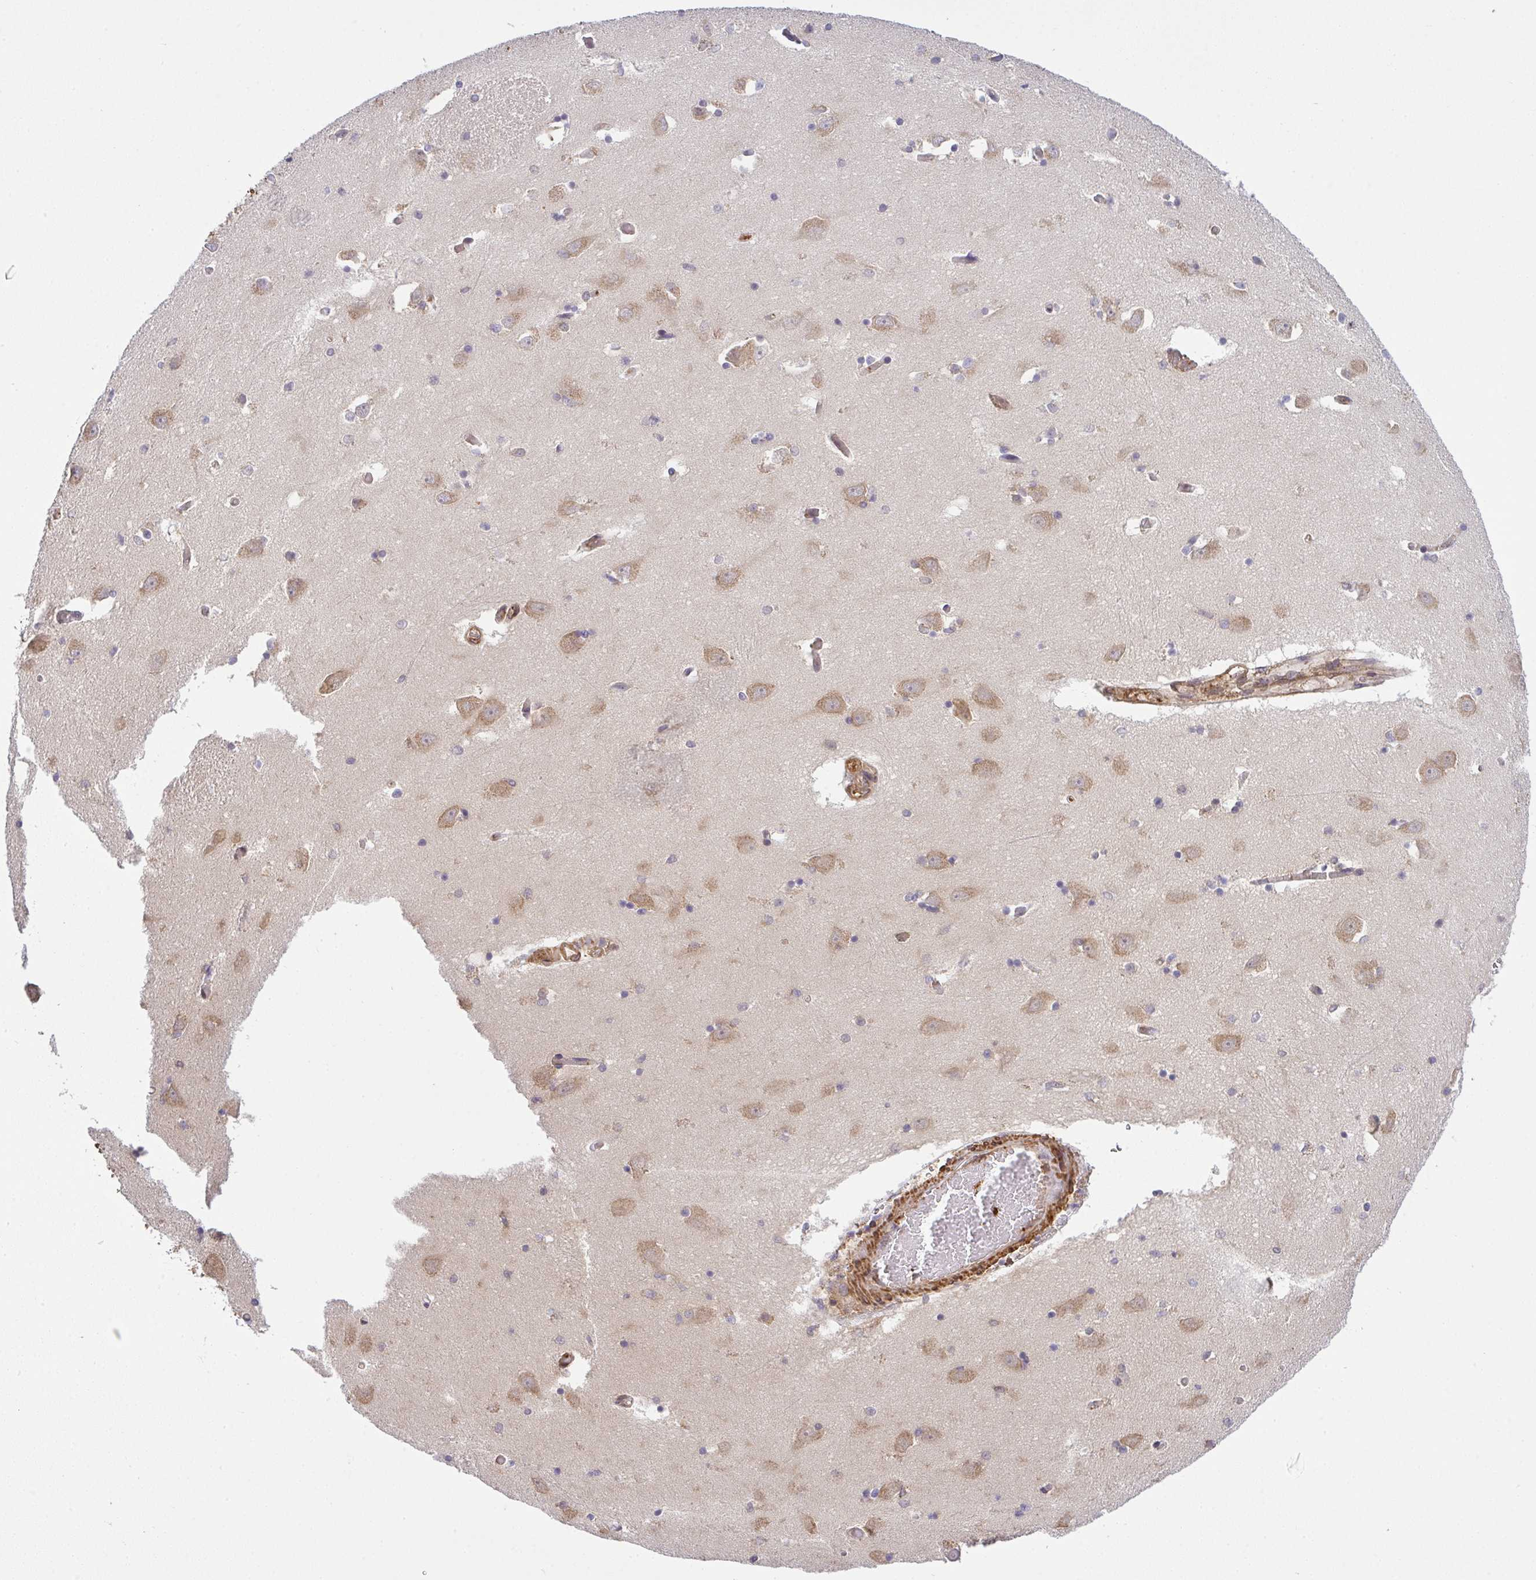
{"staining": {"intensity": "weak", "quantity": "<25%", "location": "cytoplasmic/membranous"}, "tissue": "caudate", "cell_type": "Glial cells", "image_type": "normal", "snomed": [{"axis": "morphology", "description": "Normal tissue, NOS"}, {"axis": "topography", "description": "Lateral ventricle wall"}, {"axis": "topography", "description": "Hippocampus"}], "caption": "IHC of benign human caudate demonstrates no positivity in glial cells.", "gene": "TMEM229A", "patient": {"sex": "female", "age": 63}}